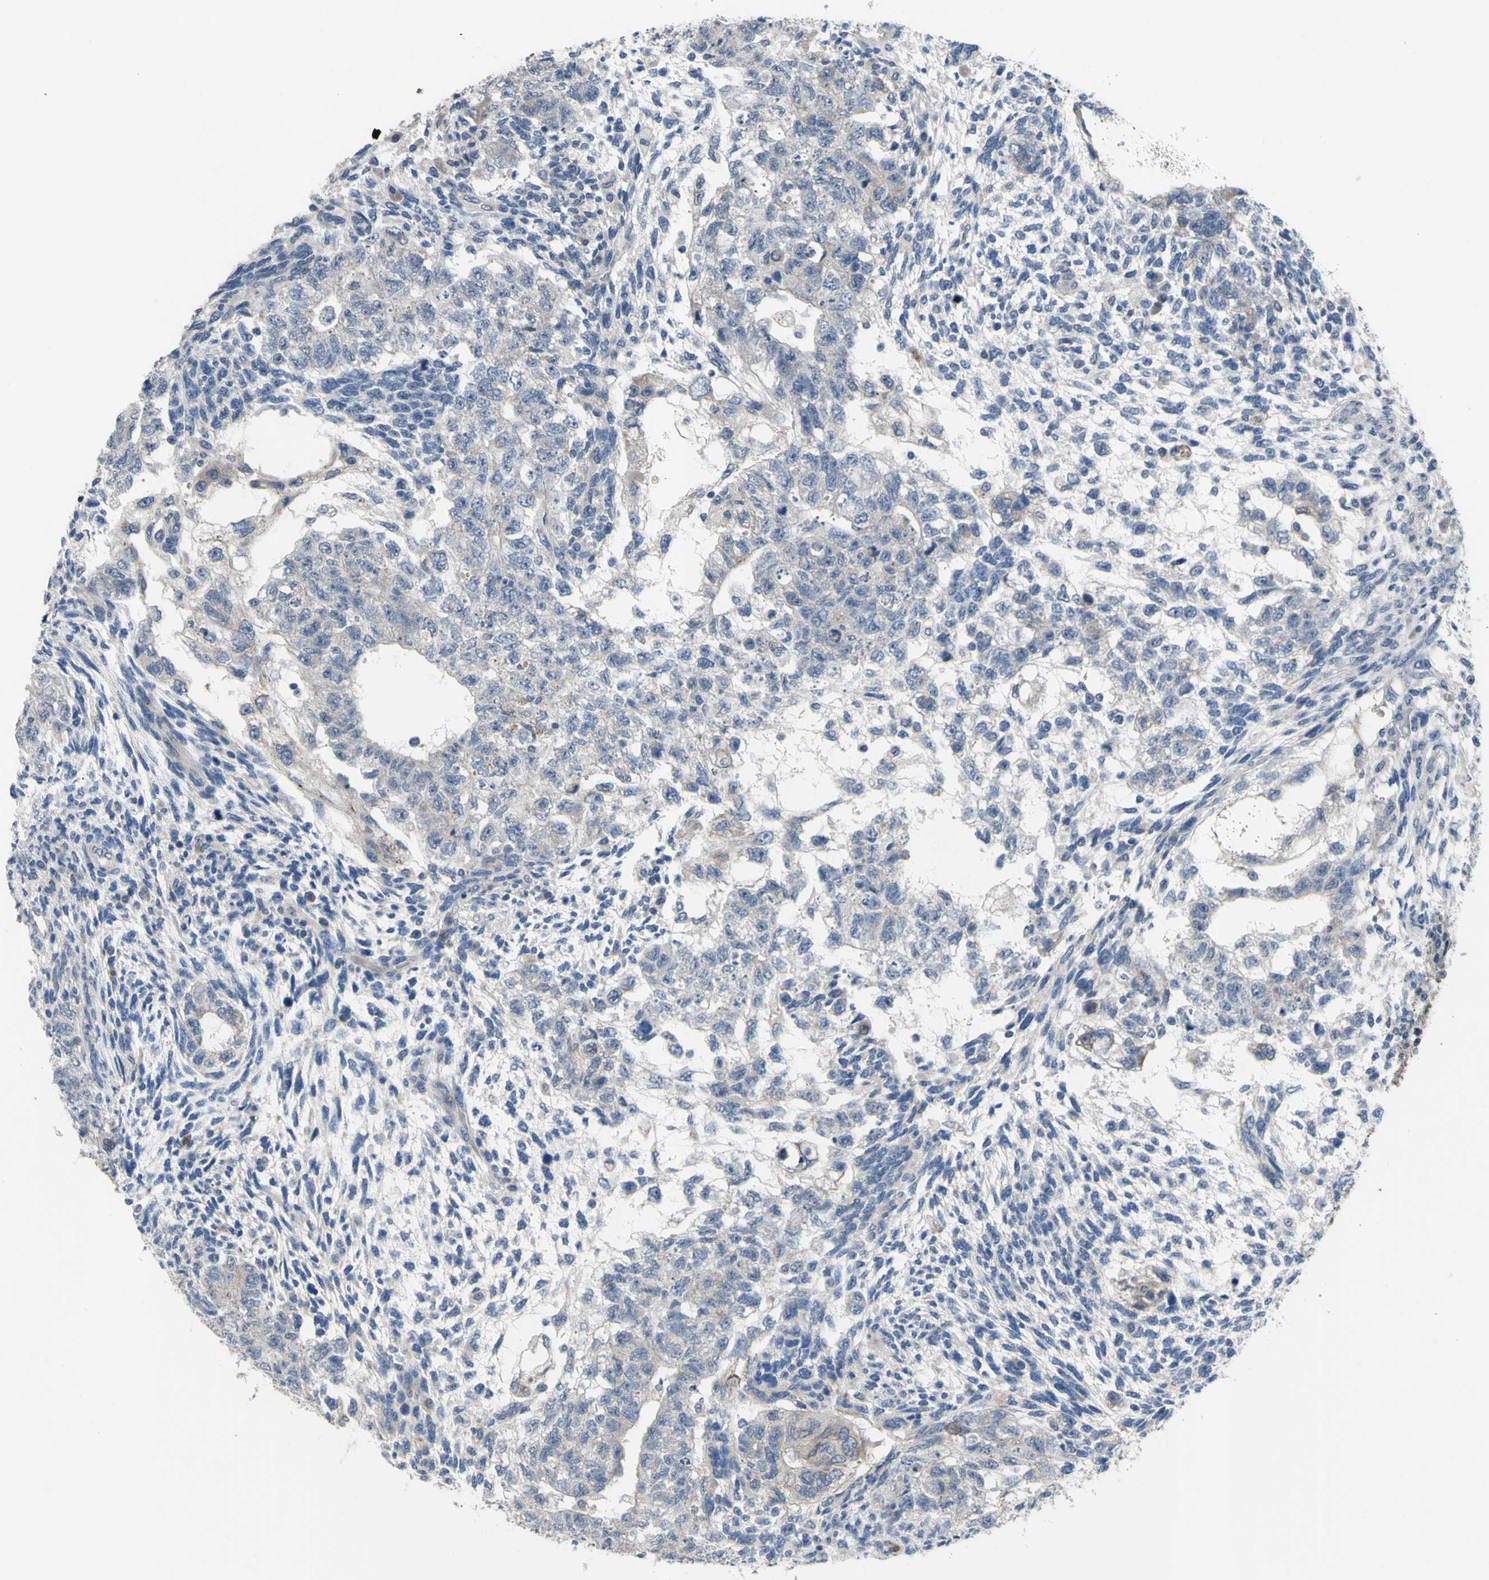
{"staining": {"intensity": "weak", "quantity": ">75%", "location": "cytoplasmic/membranous"}, "tissue": "testis cancer", "cell_type": "Tumor cells", "image_type": "cancer", "snomed": [{"axis": "morphology", "description": "Normal tissue, NOS"}, {"axis": "morphology", "description": "Carcinoma, Embryonal, NOS"}, {"axis": "topography", "description": "Testis"}], "caption": "A brown stain labels weak cytoplasmic/membranous staining of a protein in embryonal carcinoma (testis) tumor cells. The staining was performed using DAB, with brown indicating positive protein expression. Nuclei are stained blue with hematoxylin.", "gene": "GRAMD2B", "patient": {"sex": "male", "age": 36}}